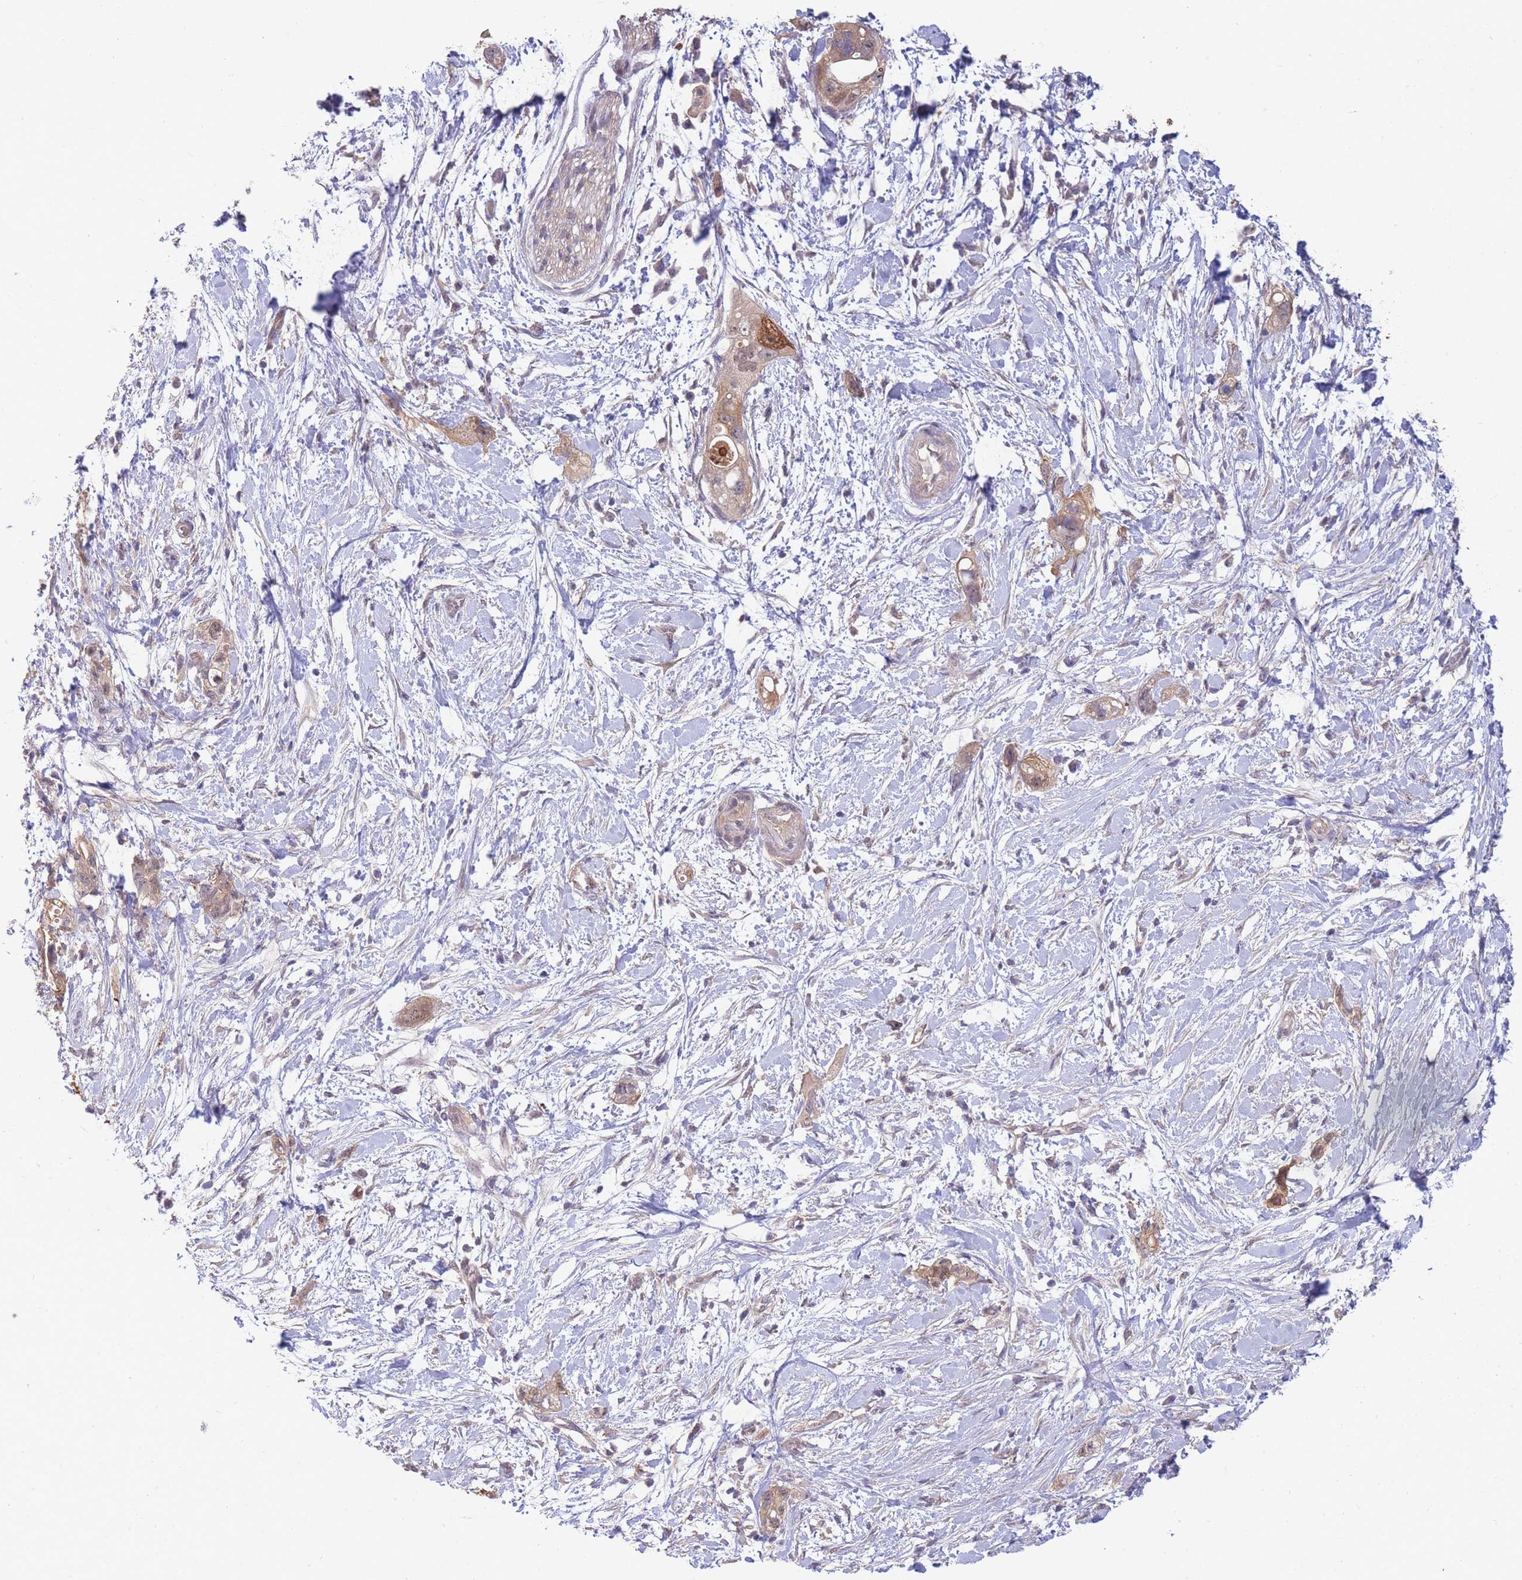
{"staining": {"intensity": "moderate", "quantity": "<25%", "location": "cytoplasmic/membranous"}, "tissue": "pancreatic cancer", "cell_type": "Tumor cells", "image_type": "cancer", "snomed": [{"axis": "morphology", "description": "Adenocarcinoma, NOS"}, {"axis": "topography", "description": "Pancreas"}], "caption": "A low amount of moderate cytoplasmic/membranous expression is identified in approximately <25% of tumor cells in adenocarcinoma (pancreatic) tissue.", "gene": "SMC6", "patient": {"sex": "female", "age": 72}}